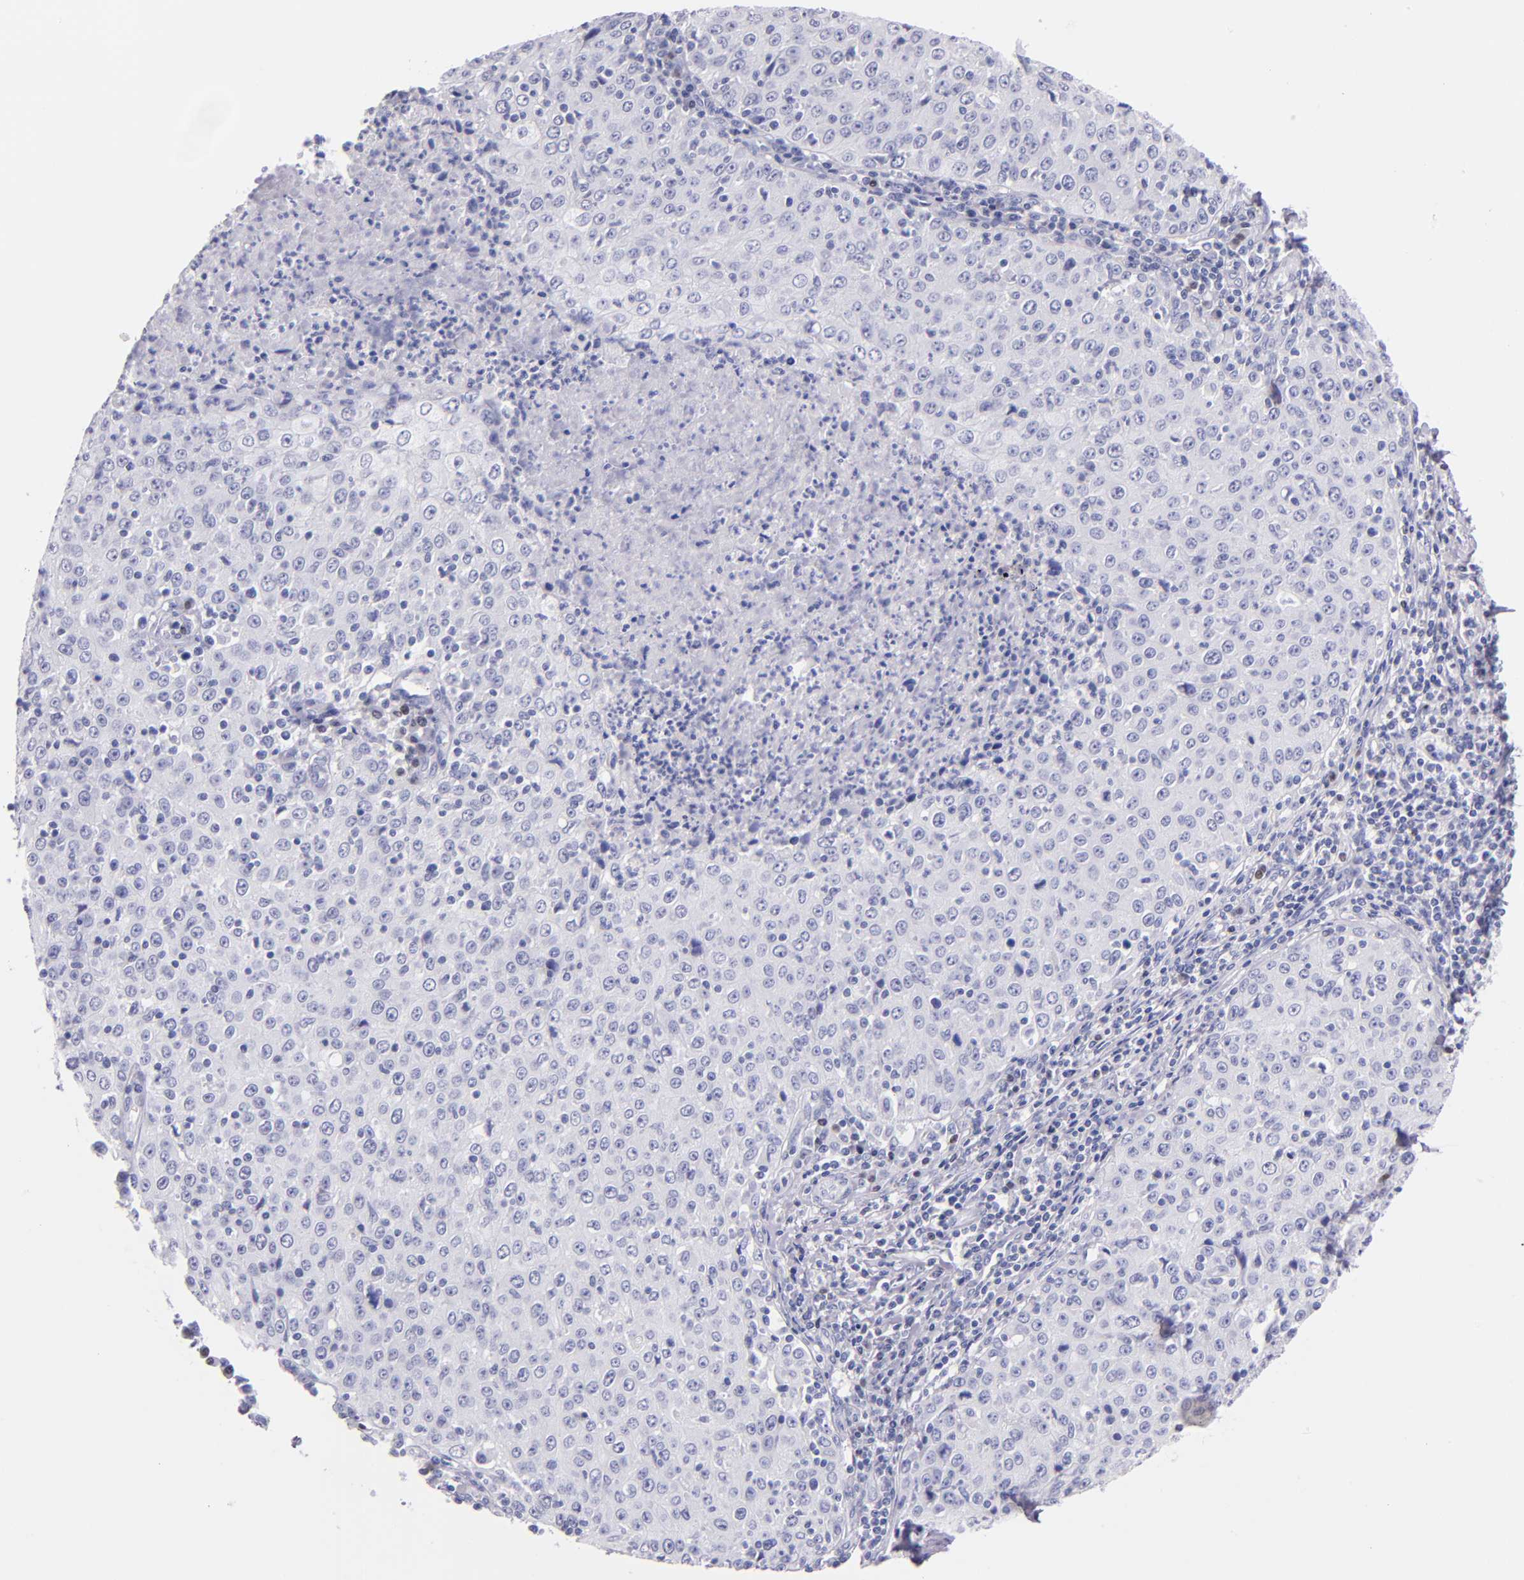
{"staining": {"intensity": "negative", "quantity": "none", "location": "none"}, "tissue": "cervical cancer", "cell_type": "Tumor cells", "image_type": "cancer", "snomed": [{"axis": "morphology", "description": "Squamous cell carcinoma, NOS"}, {"axis": "topography", "description": "Cervix"}], "caption": "This is a photomicrograph of immunohistochemistry staining of squamous cell carcinoma (cervical), which shows no positivity in tumor cells.", "gene": "IRF4", "patient": {"sex": "female", "age": 27}}